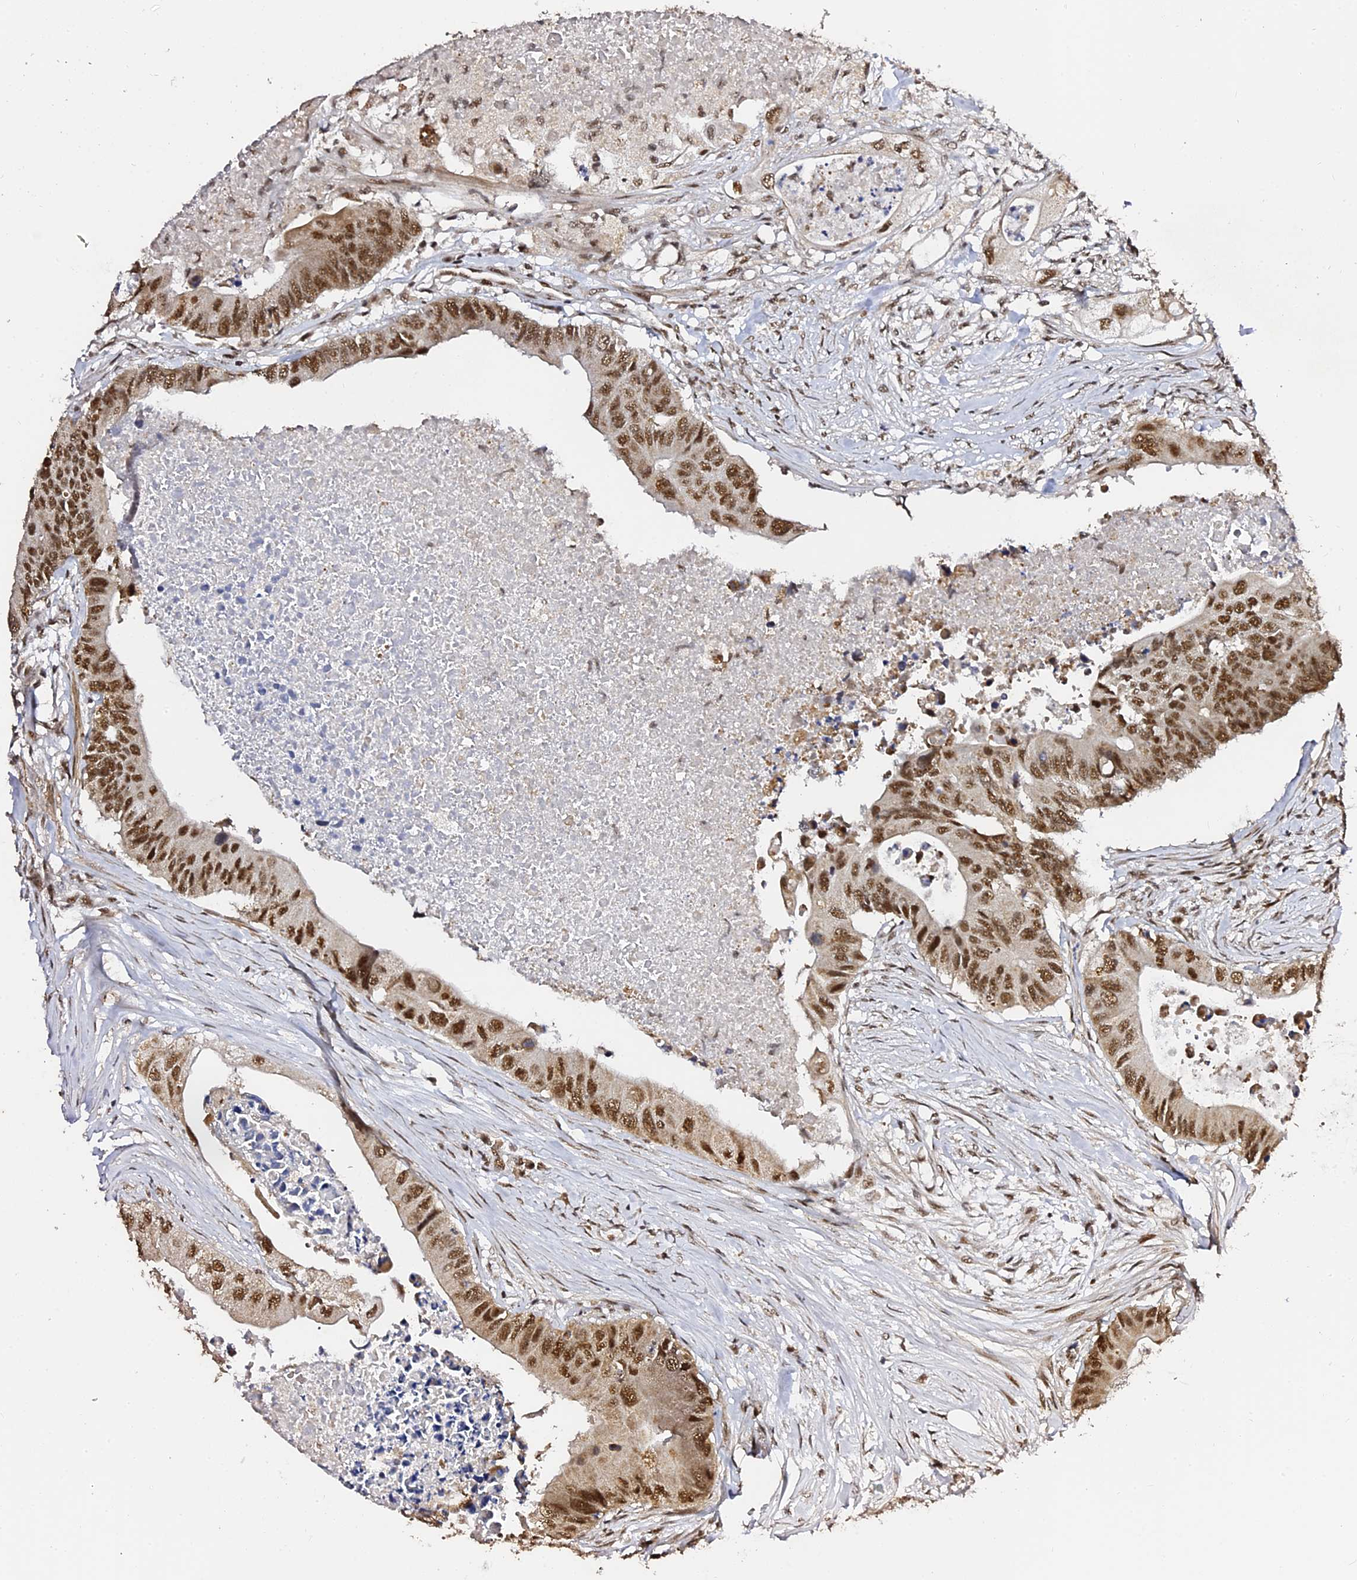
{"staining": {"intensity": "moderate", "quantity": ">75%", "location": "nuclear"}, "tissue": "colorectal cancer", "cell_type": "Tumor cells", "image_type": "cancer", "snomed": [{"axis": "morphology", "description": "Adenocarcinoma, NOS"}, {"axis": "topography", "description": "Colon"}], "caption": "High-power microscopy captured an IHC photomicrograph of adenocarcinoma (colorectal), revealing moderate nuclear staining in about >75% of tumor cells. Immunohistochemistry (ihc) stains the protein of interest in brown and the nuclei are stained blue.", "gene": "MCRS1", "patient": {"sex": "male", "age": 71}}